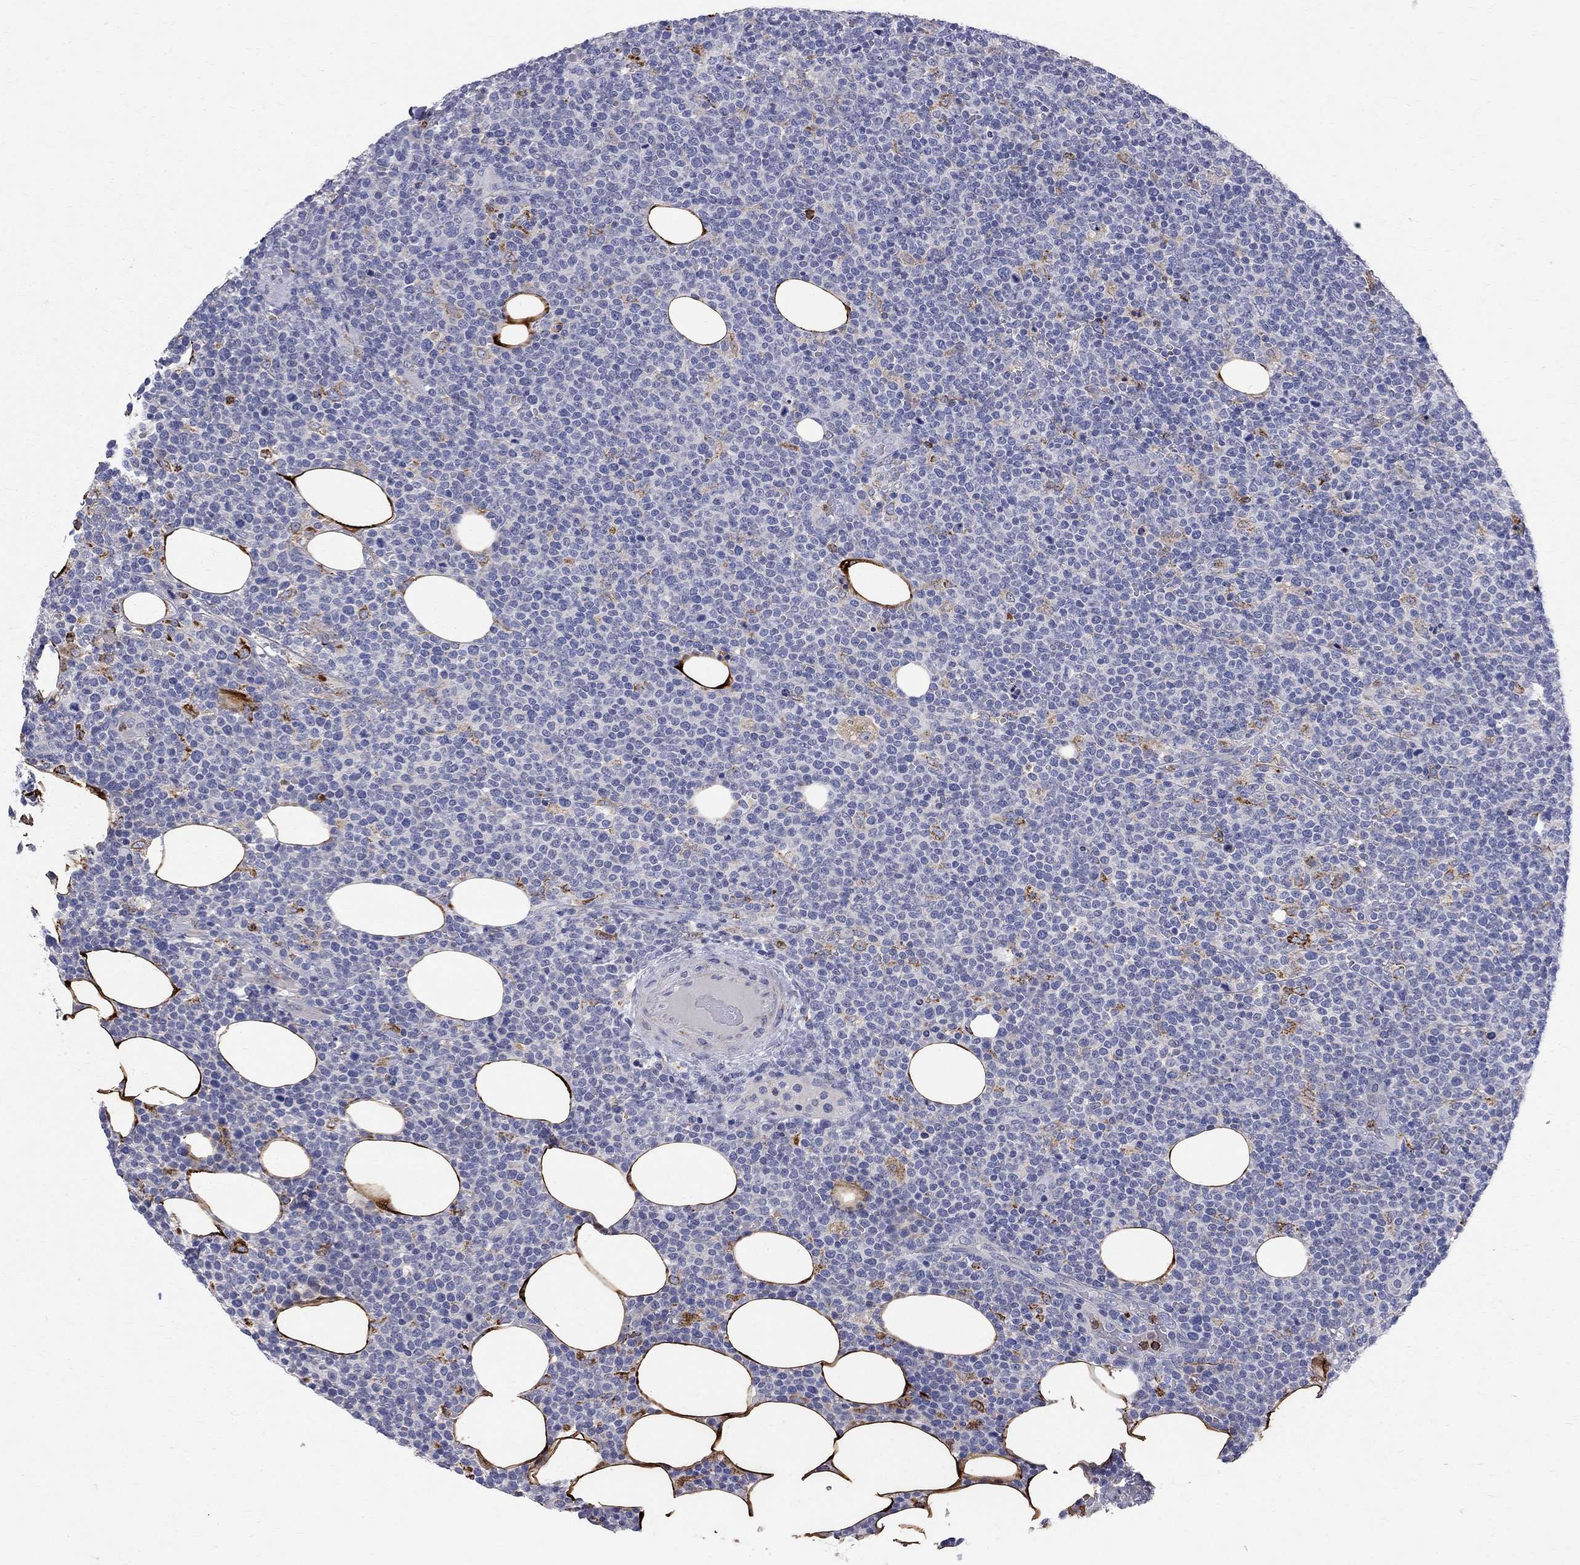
{"staining": {"intensity": "negative", "quantity": "none", "location": "none"}, "tissue": "lymphoma", "cell_type": "Tumor cells", "image_type": "cancer", "snomed": [{"axis": "morphology", "description": "Malignant lymphoma, non-Hodgkin's type, High grade"}, {"axis": "topography", "description": "Lymph node"}], "caption": "A photomicrograph of human malignant lymphoma, non-Hodgkin's type (high-grade) is negative for staining in tumor cells. Brightfield microscopy of immunohistochemistry stained with DAB (brown) and hematoxylin (blue), captured at high magnification.", "gene": "ACSL1", "patient": {"sex": "male", "age": 61}}